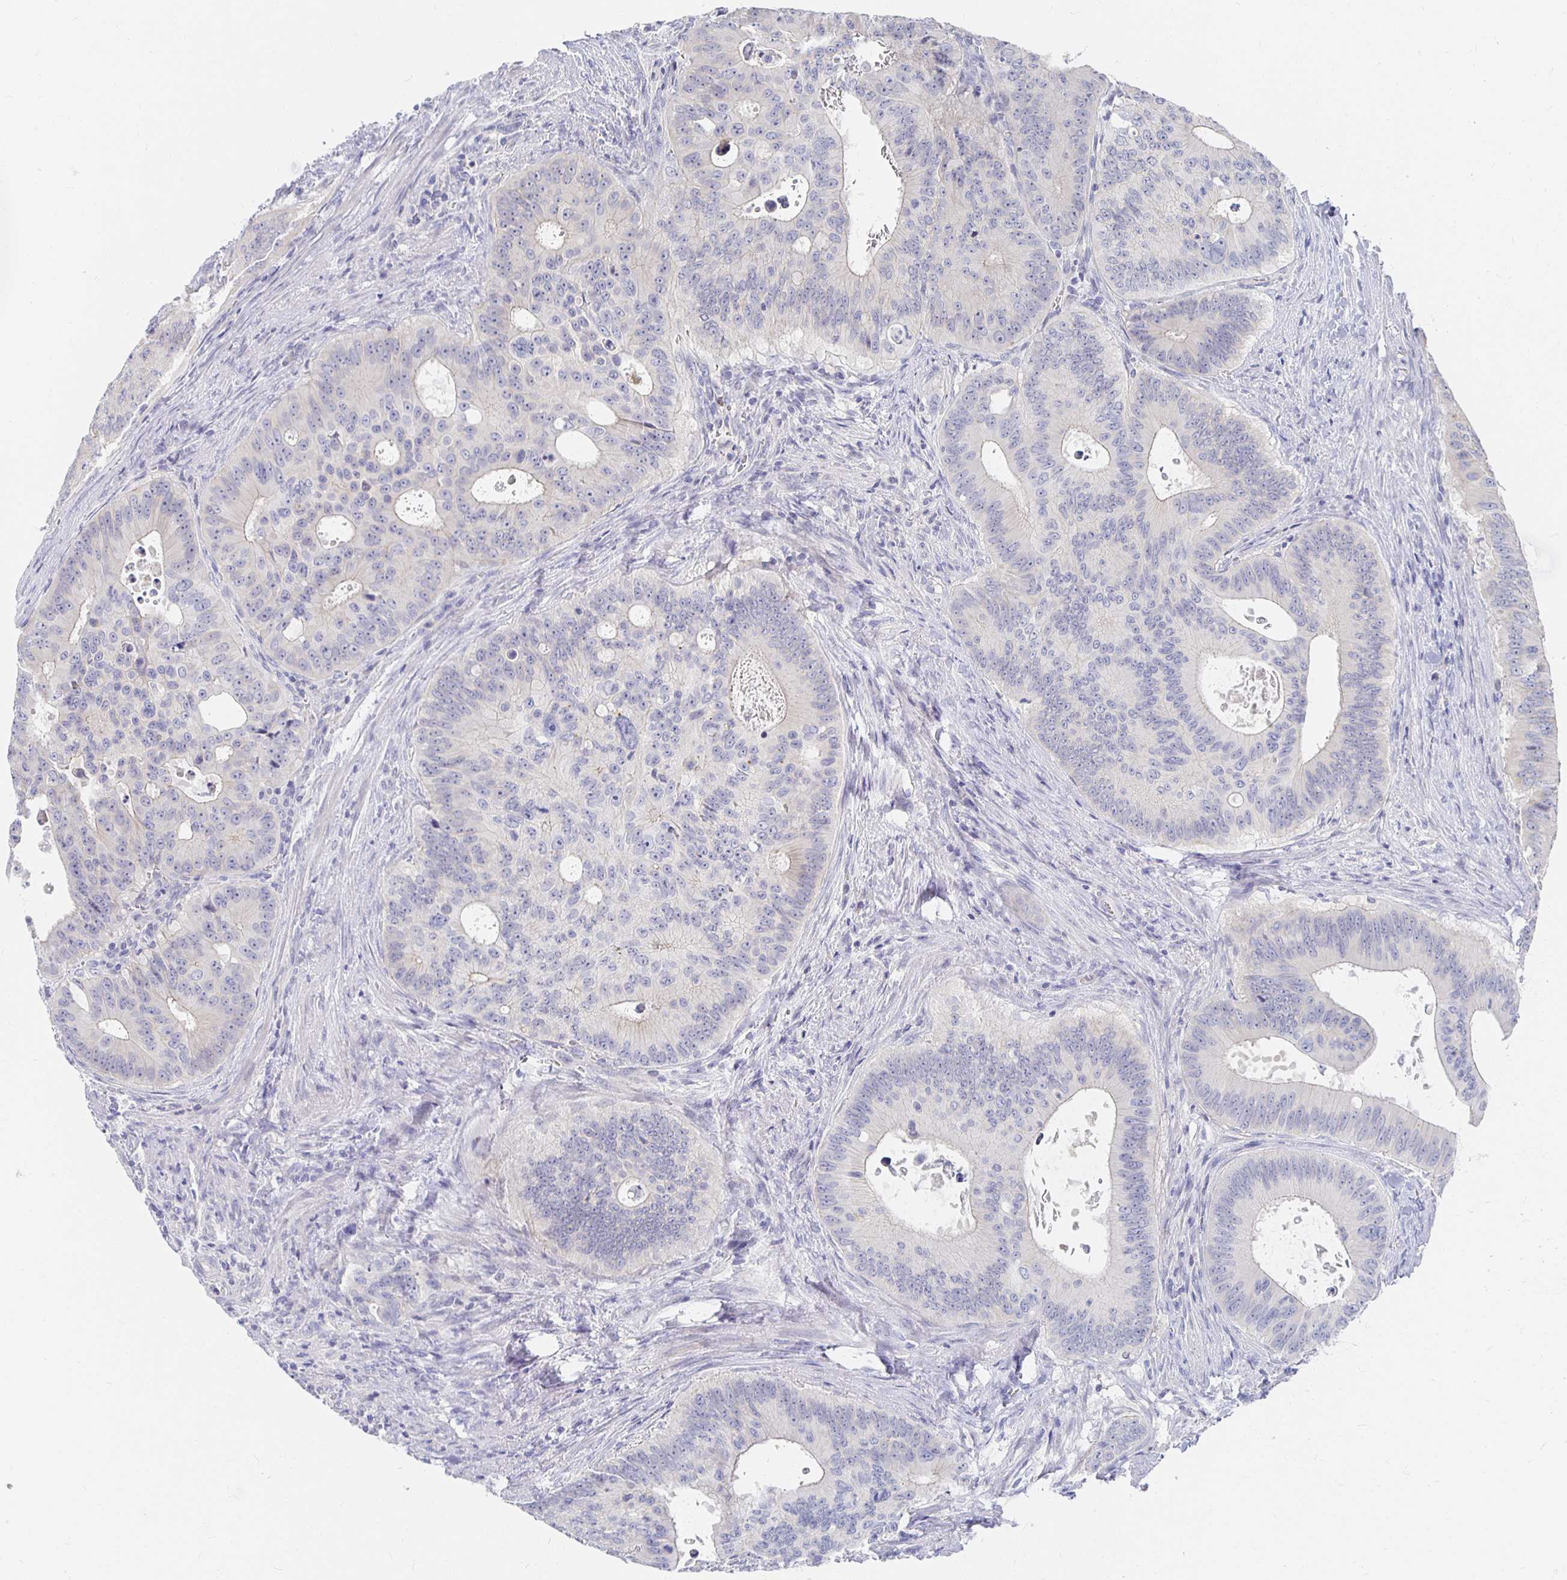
{"staining": {"intensity": "negative", "quantity": "none", "location": "none"}, "tissue": "colorectal cancer", "cell_type": "Tumor cells", "image_type": "cancer", "snomed": [{"axis": "morphology", "description": "Adenocarcinoma, NOS"}, {"axis": "topography", "description": "Colon"}], "caption": "Colorectal cancer (adenocarcinoma) was stained to show a protein in brown. There is no significant expression in tumor cells. (DAB immunohistochemistry (IHC) with hematoxylin counter stain).", "gene": "FKRP", "patient": {"sex": "male", "age": 62}}